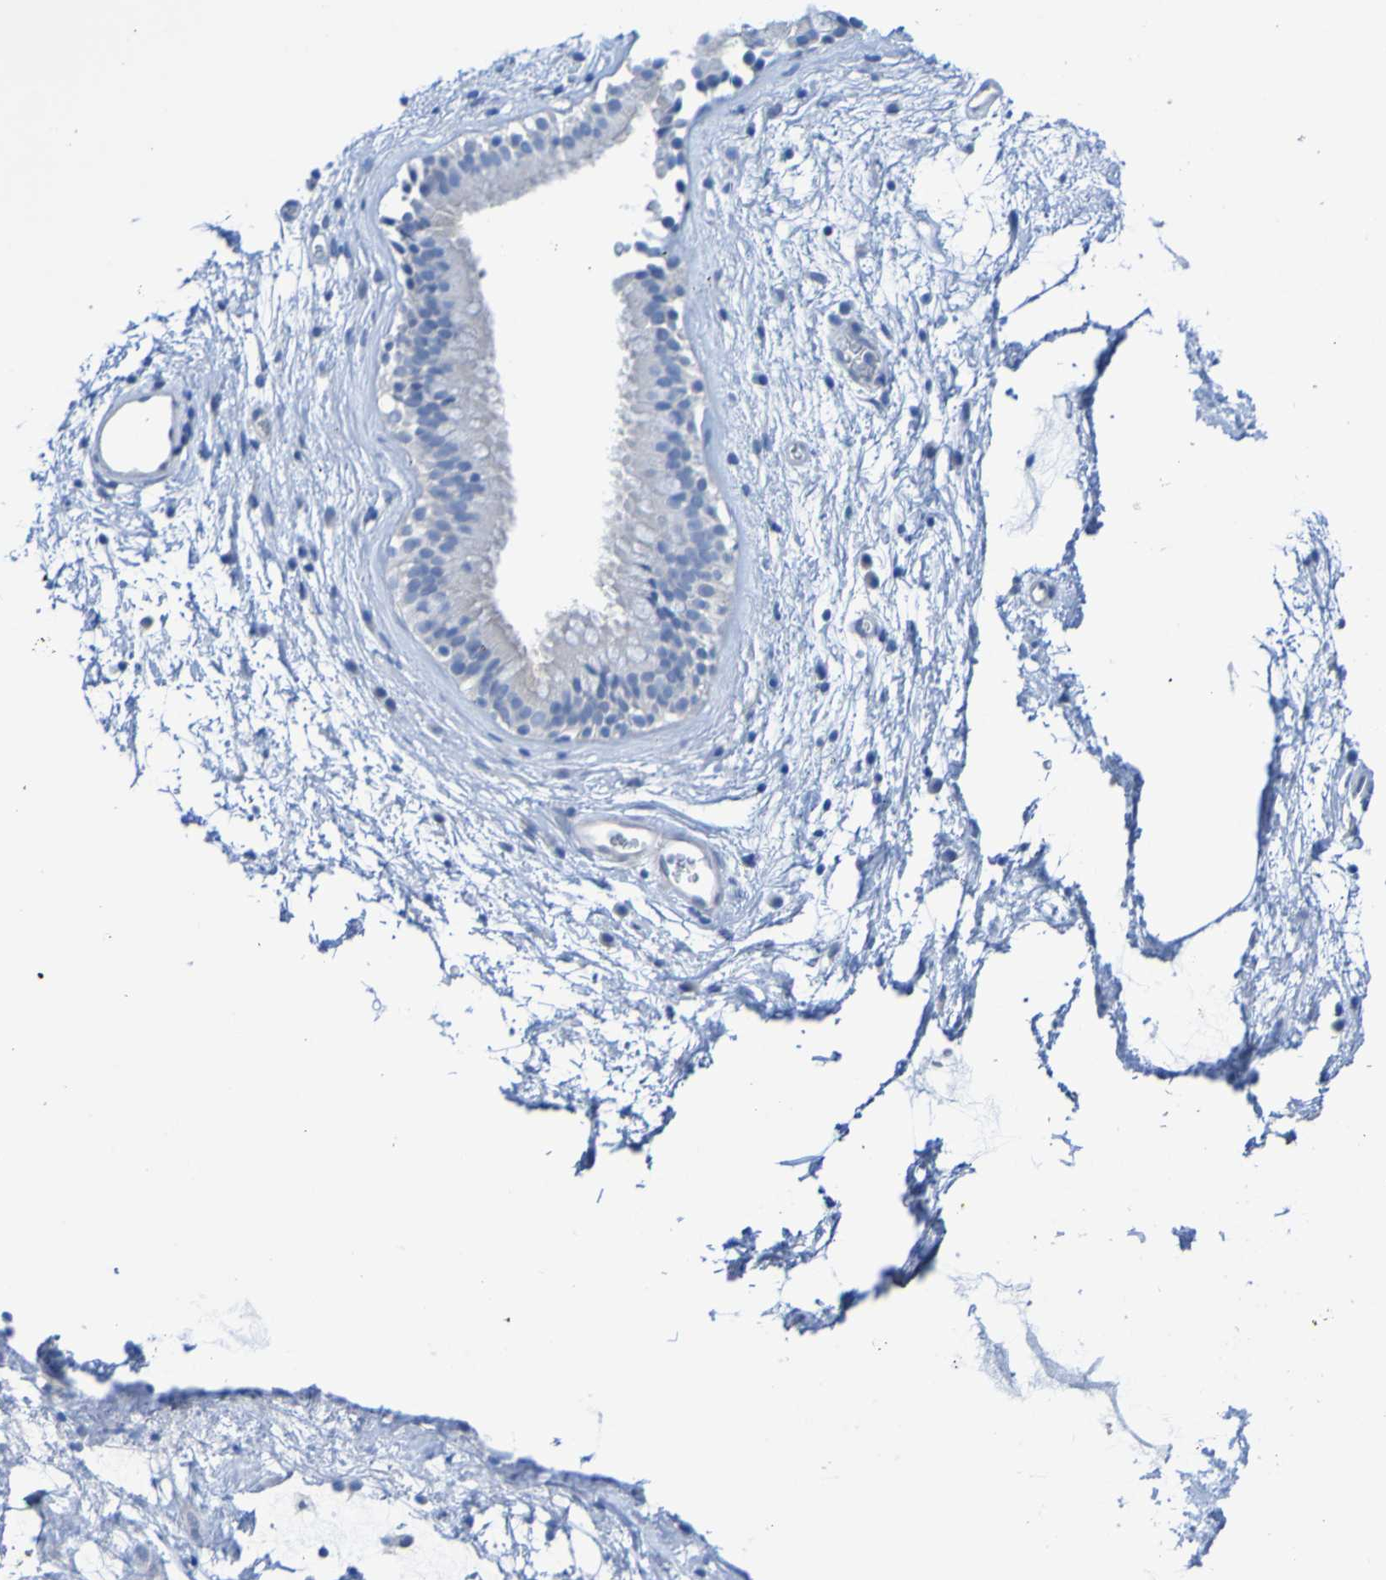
{"staining": {"intensity": "negative", "quantity": "none", "location": "none"}, "tissue": "nasopharynx", "cell_type": "Respiratory epithelial cells", "image_type": "normal", "snomed": [{"axis": "morphology", "description": "Normal tissue, NOS"}, {"axis": "morphology", "description": "Inflammation, NOS"}, {"axis": "topography", "description": "Nasopharynx"}], "caption": "An image of human nasopharynx is negative for staining in respiratory epithelial cells. (Stains: DAB immunohistochemistry (IHC) with hematoxylin counter stain, Microscopy: brightfield microscopy at high magnification).", "gene": "ACMSD", "patient": {"sex": "male", "age": 48}}